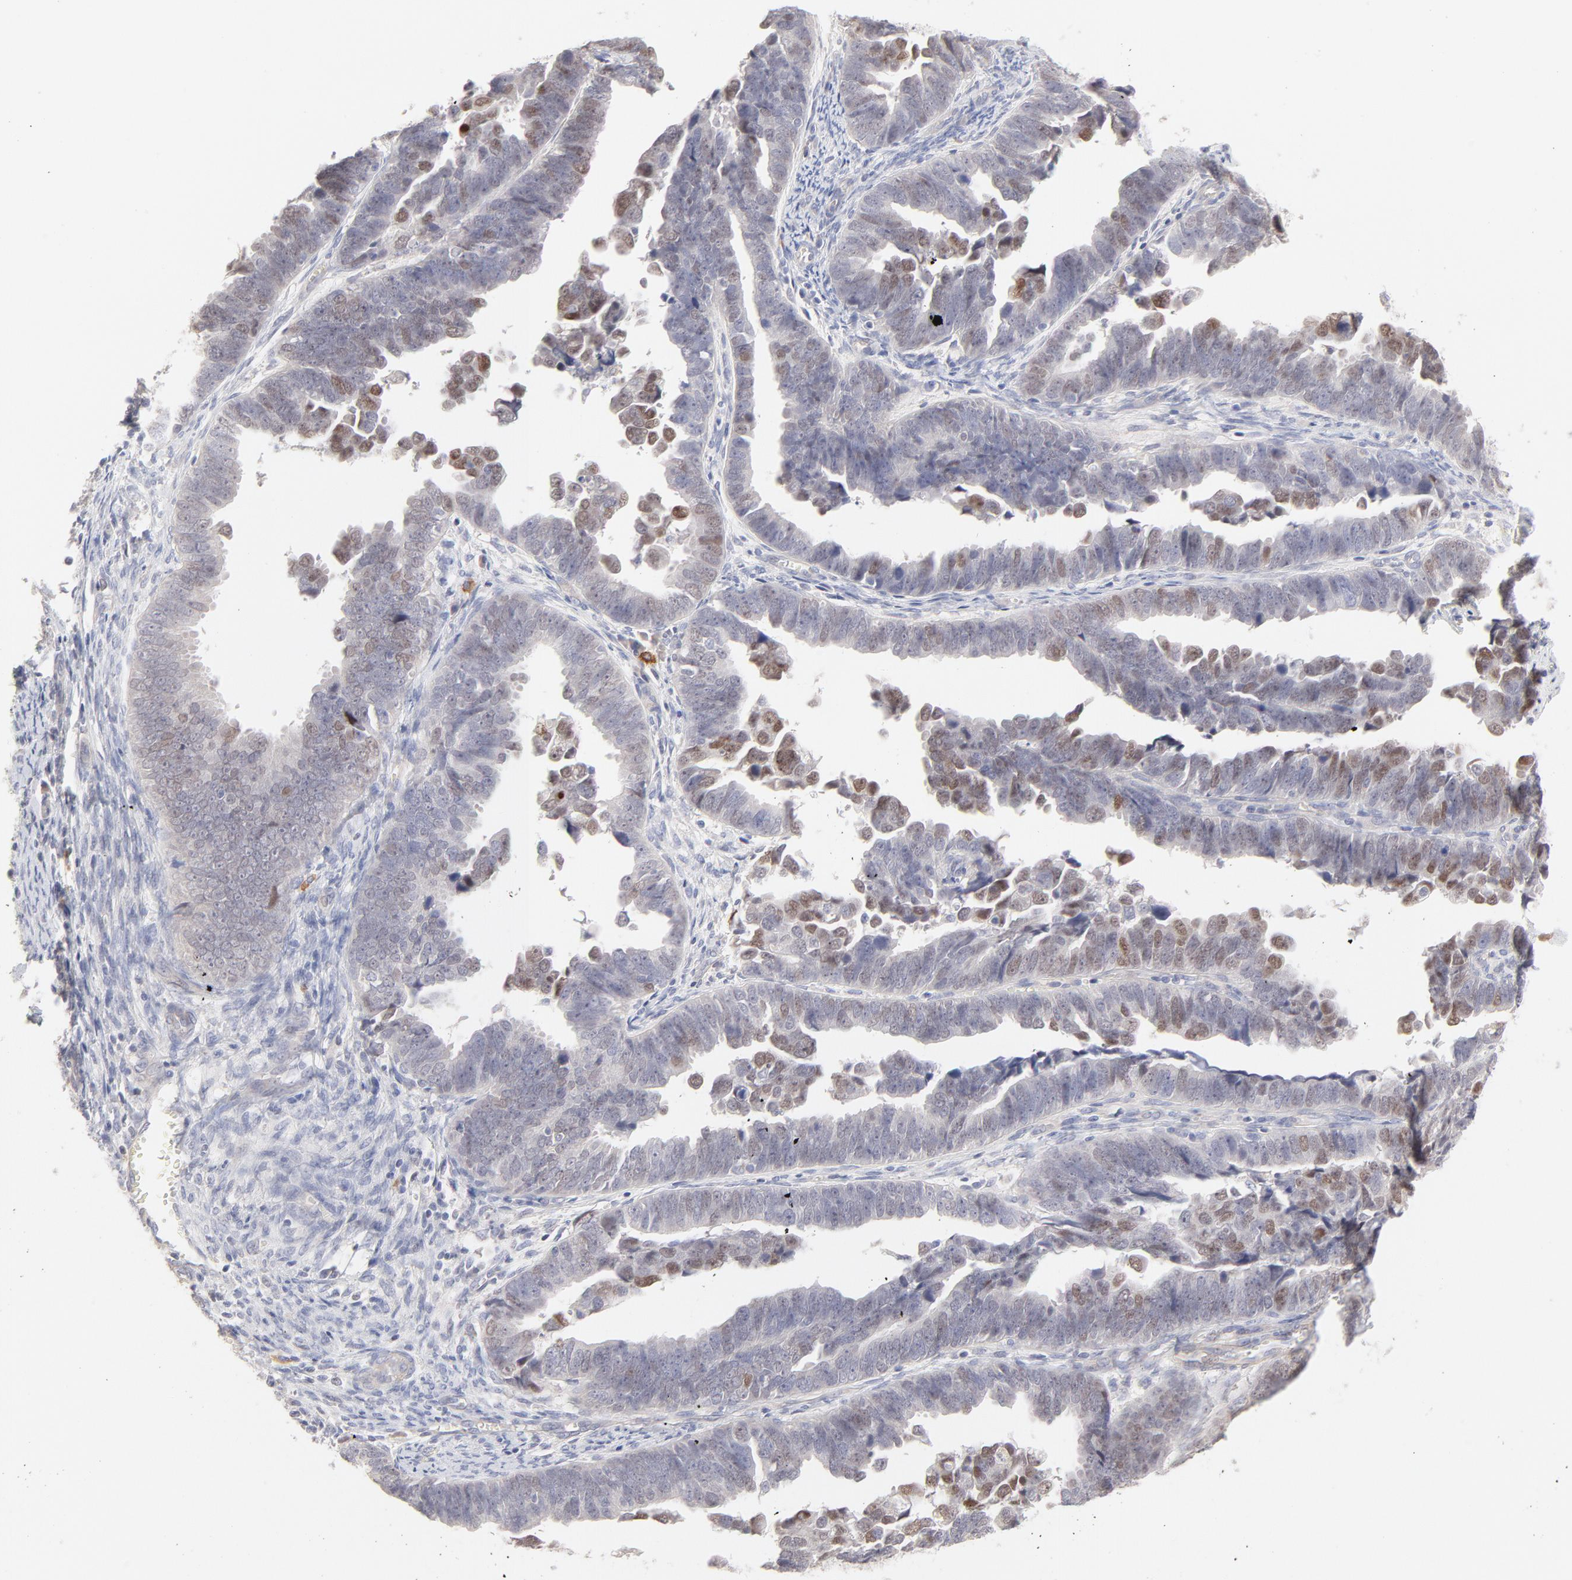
{"staining": {"intensity": "weak", "quantity": "25%-75%", "location": "nuclear"}, "tissue": "endometrial cancer", "cell_type": "Tumor cells", "image_type": "cancer", "snomed": [{"axis": "morphology", "description": "Adenocarcinoma, NOS"}, {"axis": "topography", "description": "Endometrium"}], "caption": "High-power microscopy captured an IHC image of endometrial cancer, revealing weak nuclear expression in about 25%-75% of tumor cells. (DAB IHC with brightfield microscopy, high magnification).", "gene": "ELF3", "patient": {"sex": "female", "age": 75}}